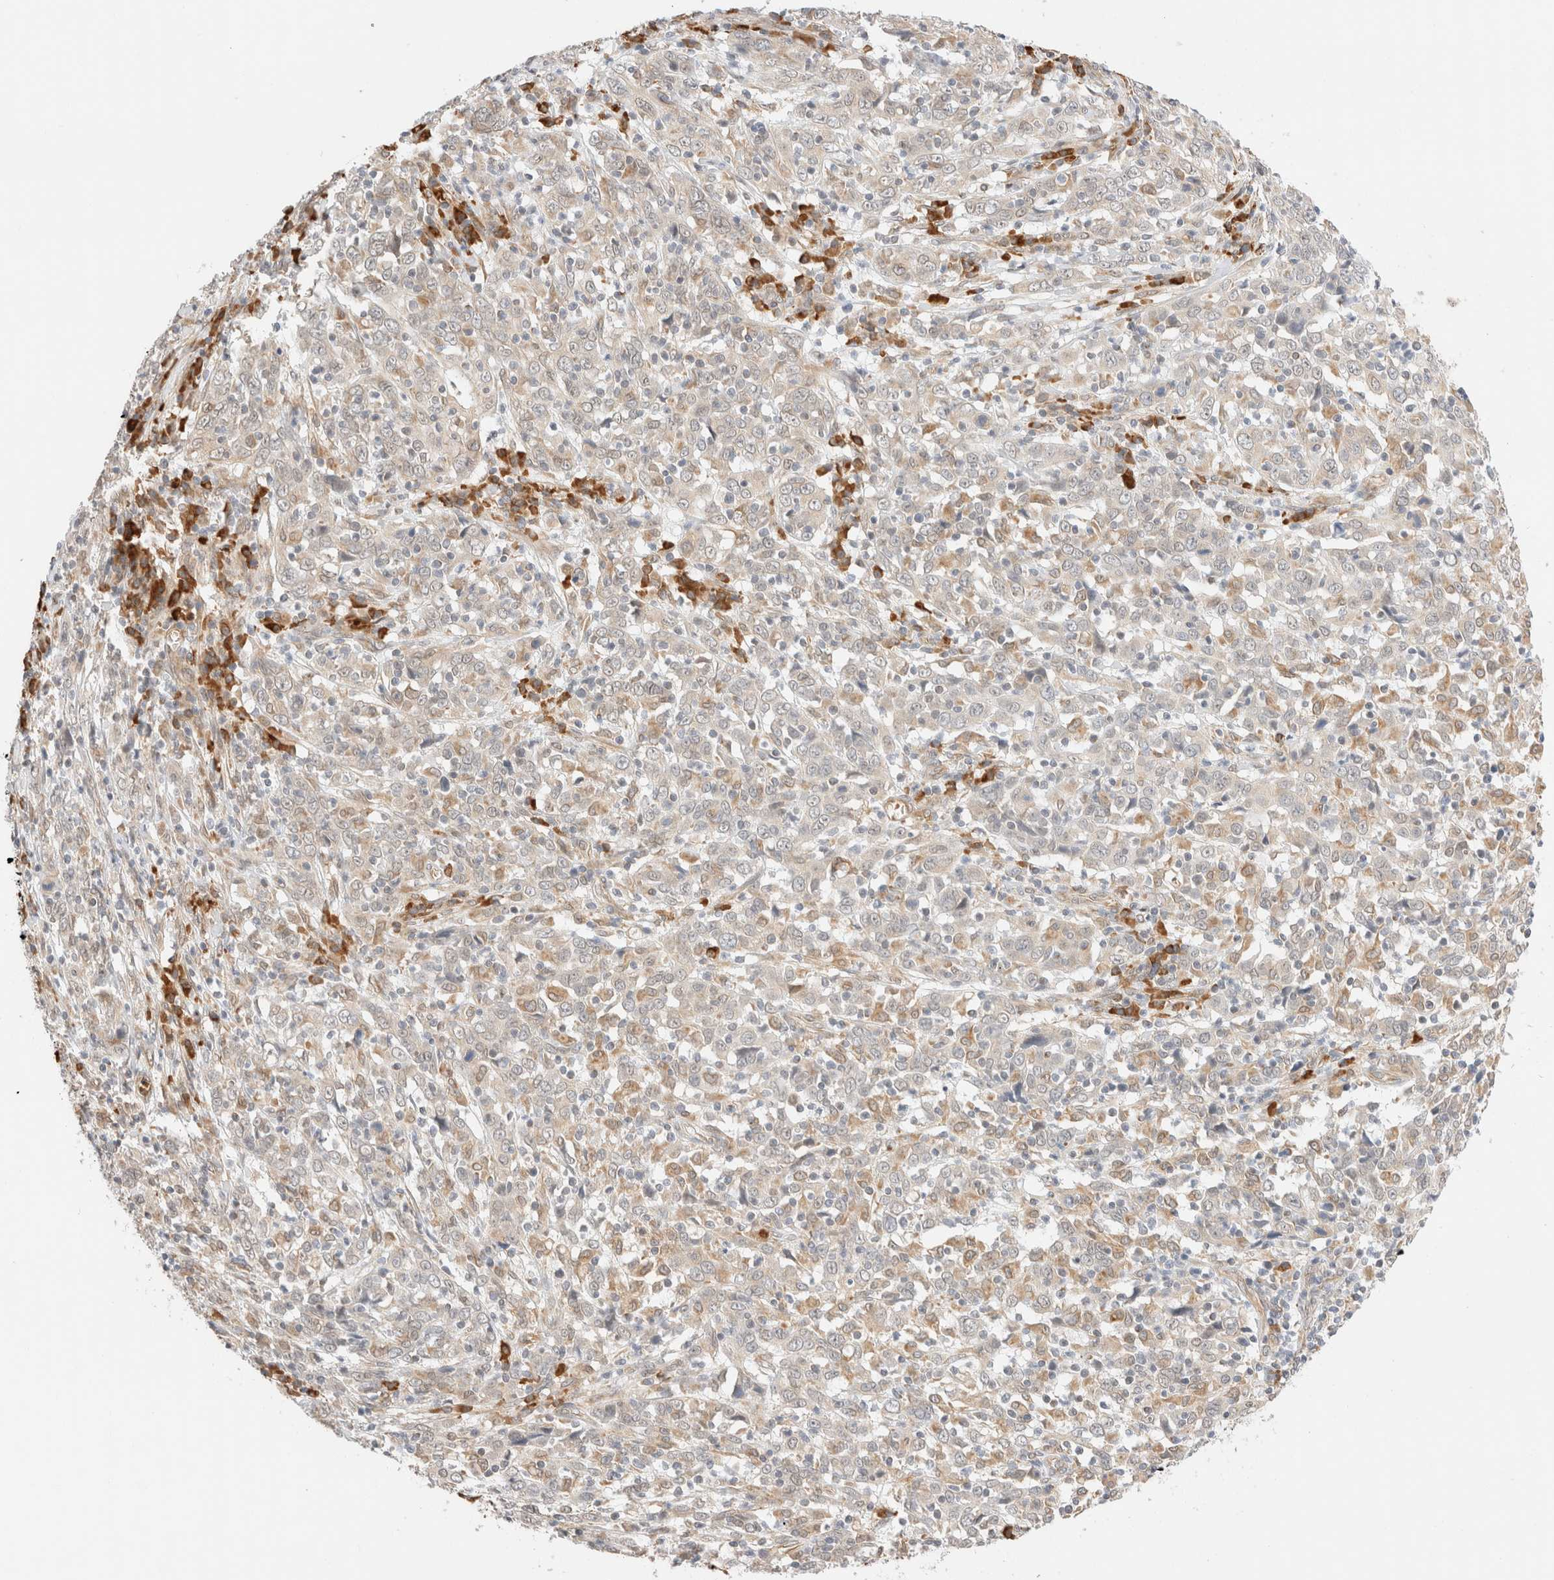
{"staining": {"intensity": "negative", "quantity": "none", "location": "none"}, "tissue": "cervical cancer", "cell_type": "Tumor cells", "image_type": "cancer", "snomed": [{"axis": "morphology", "description": "Squamous cell carcinoma, NOS"}, {"axis": "topography", "description": "Cervix"}], "caption": "DAB immunohistochemical staining of cervical cancer (squamous cell carcinoma) shows no significant expression in tumor cells.", "gene": "SYVN1", "patient": {"sex": "female", "age": 46}}